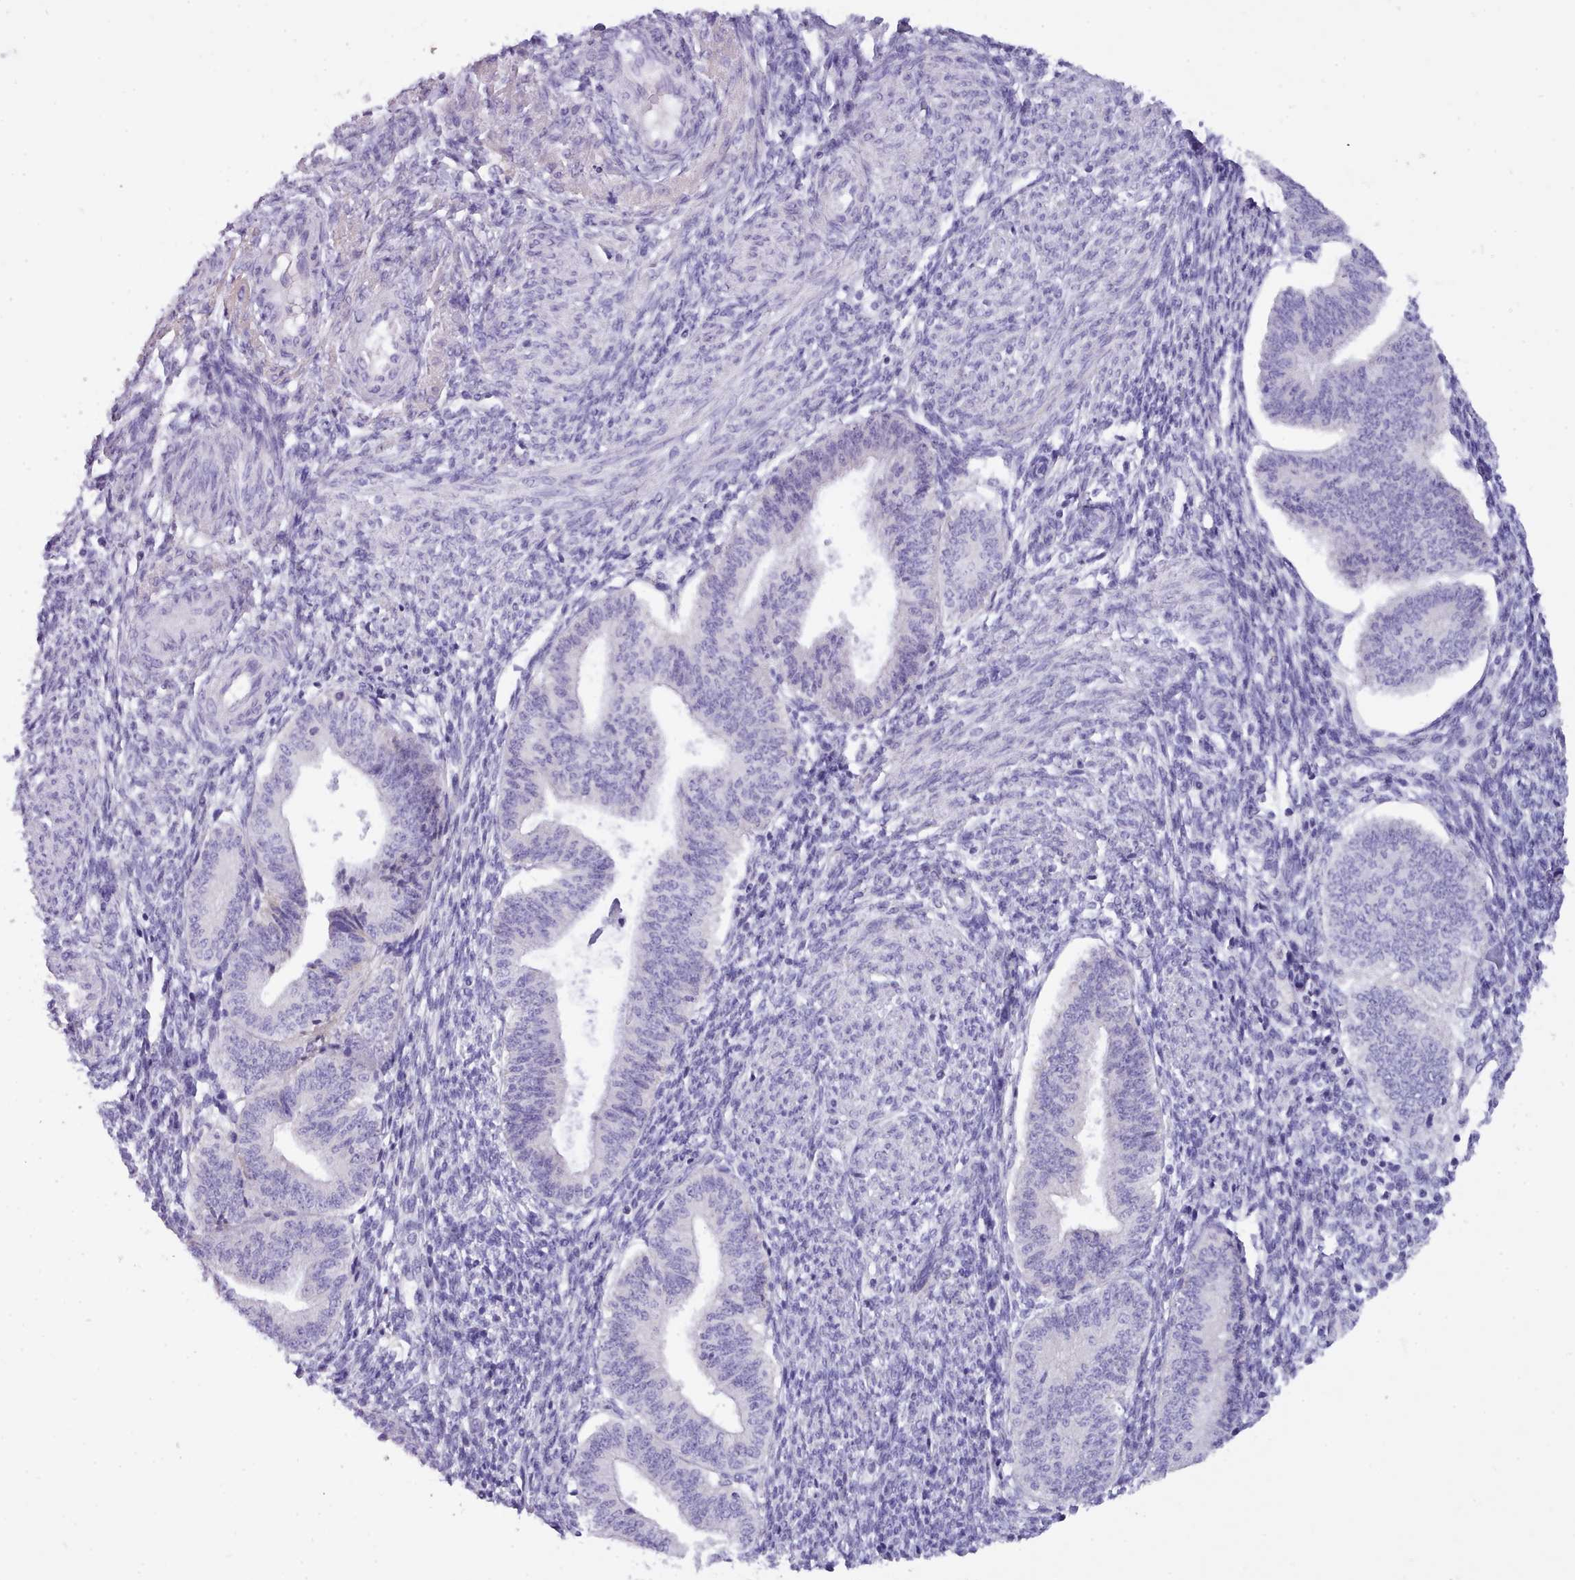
{"staining": {"intensity": "negative", "quantity": "none", "location": "none"}, "tissue": "endometrium", "cell_type": "Cells in endometrial stroma", "image_type": "normal", "snomed": [{"axis": "morphology", "description": "Normal tissue, NOS"}, {"axis": "topography", "description": "Endometrium"}], "caption": "This image is of normal endometrium stained with immunohistochemistry (IHC) to label a protein in brown with the nuclei are counter-stained blue. There is no staining in cells in endometrial stroma. (DAB immunohistochemistry visualized using brightfield microscopy, high magnification).", "gene": "CYP2A13", "patient": {"sex": "female", "age": 34}}